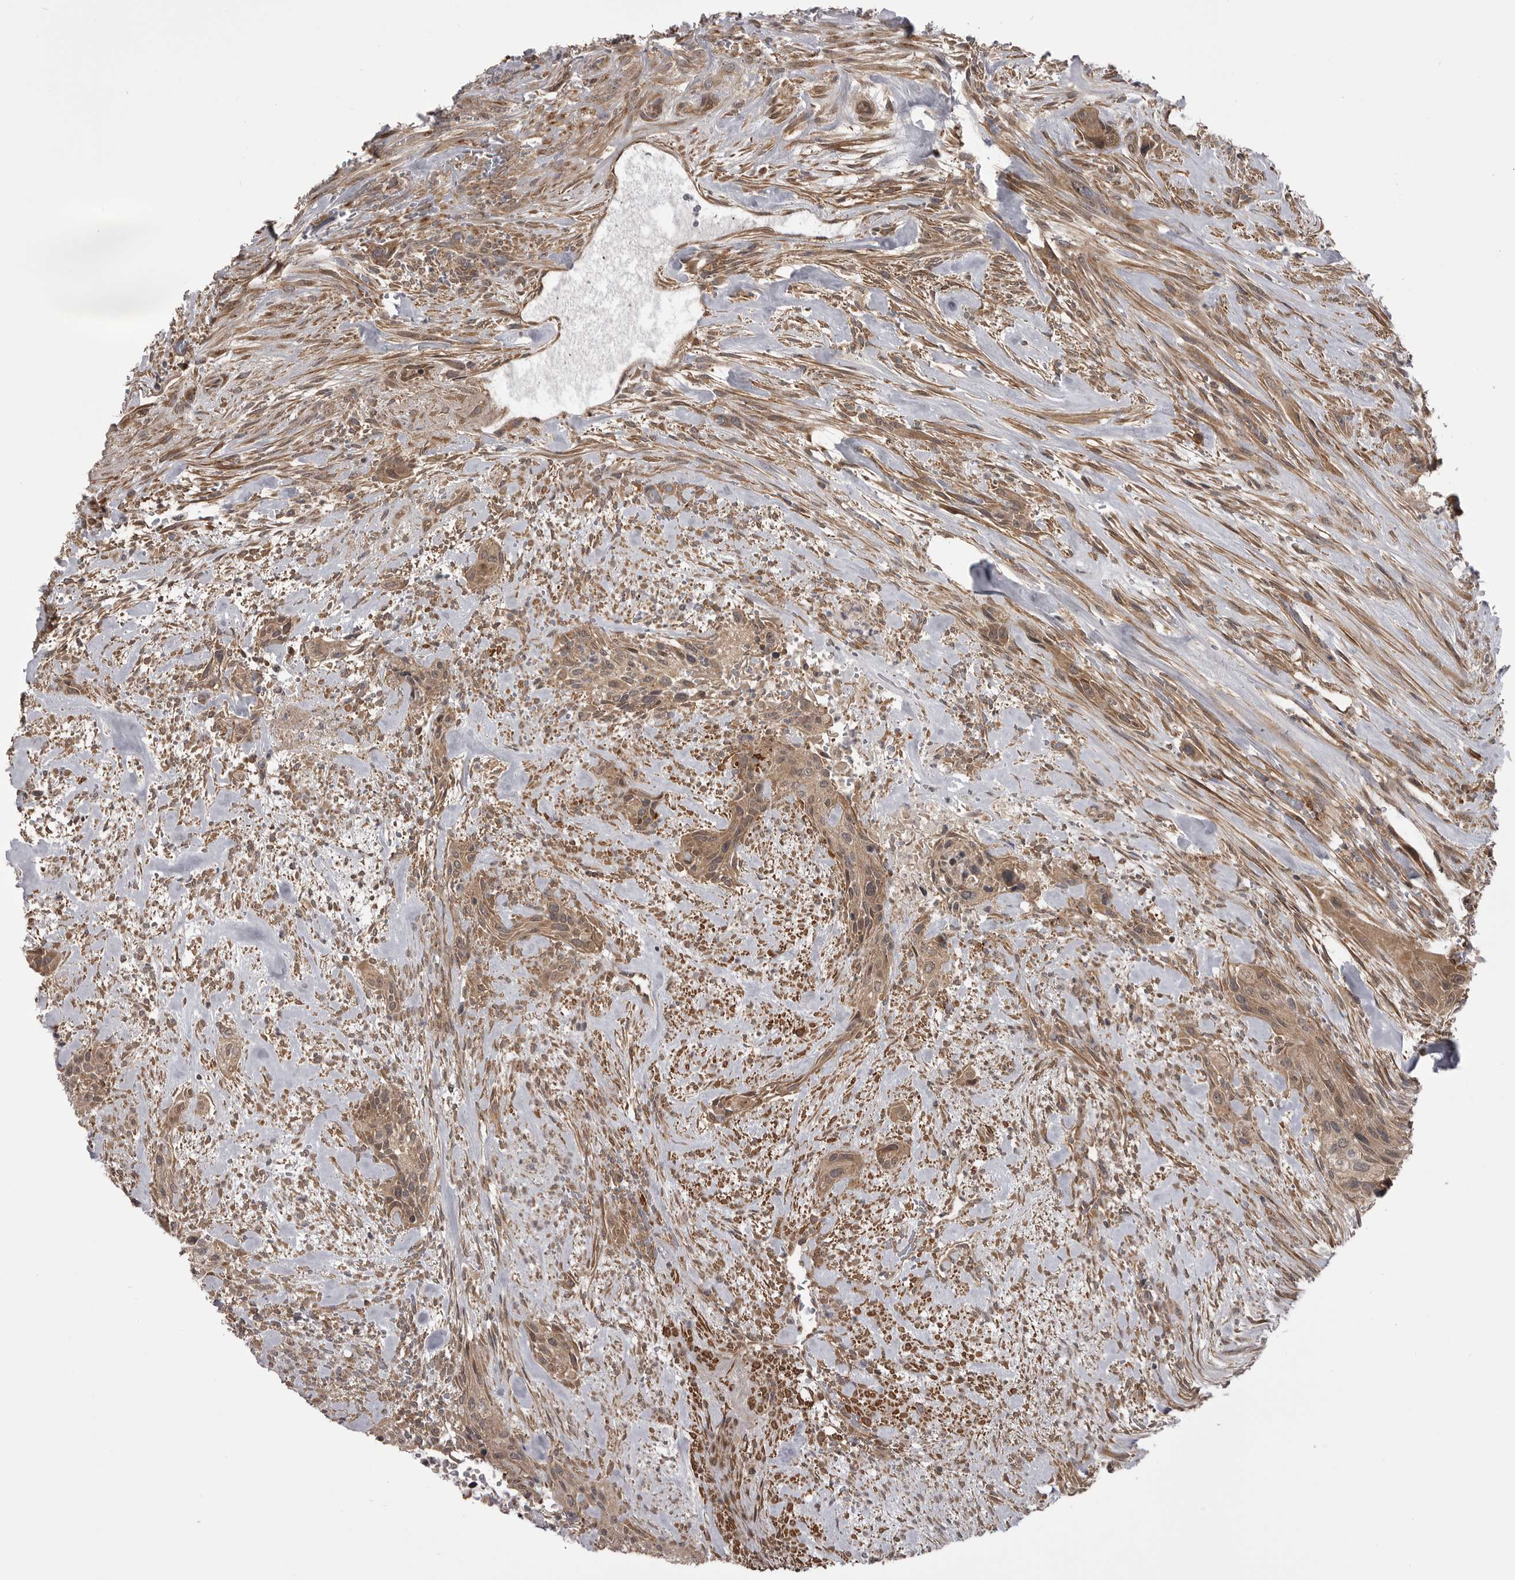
{"staining": {"intensity": "moderate", "quantity": ">75%", "location": "cytoplasmic/membranous"}, "tissue": "urothelial cancer", "cell_type": "Tumor cells", "image_type": "cancer", "snomed": [{"axis": "morphology", "description": "Urothelial carcinoma, High grade"}, {"axis": "topography", "description": "Urinary bladder"}], "caption": "High-grade urothelial carcinoma tissue displays moderate cytoplasmic/membranous expression in about >75% of tumor cells", "gene": "PDCL", "patient": {"sex": "male", "age": 35}}